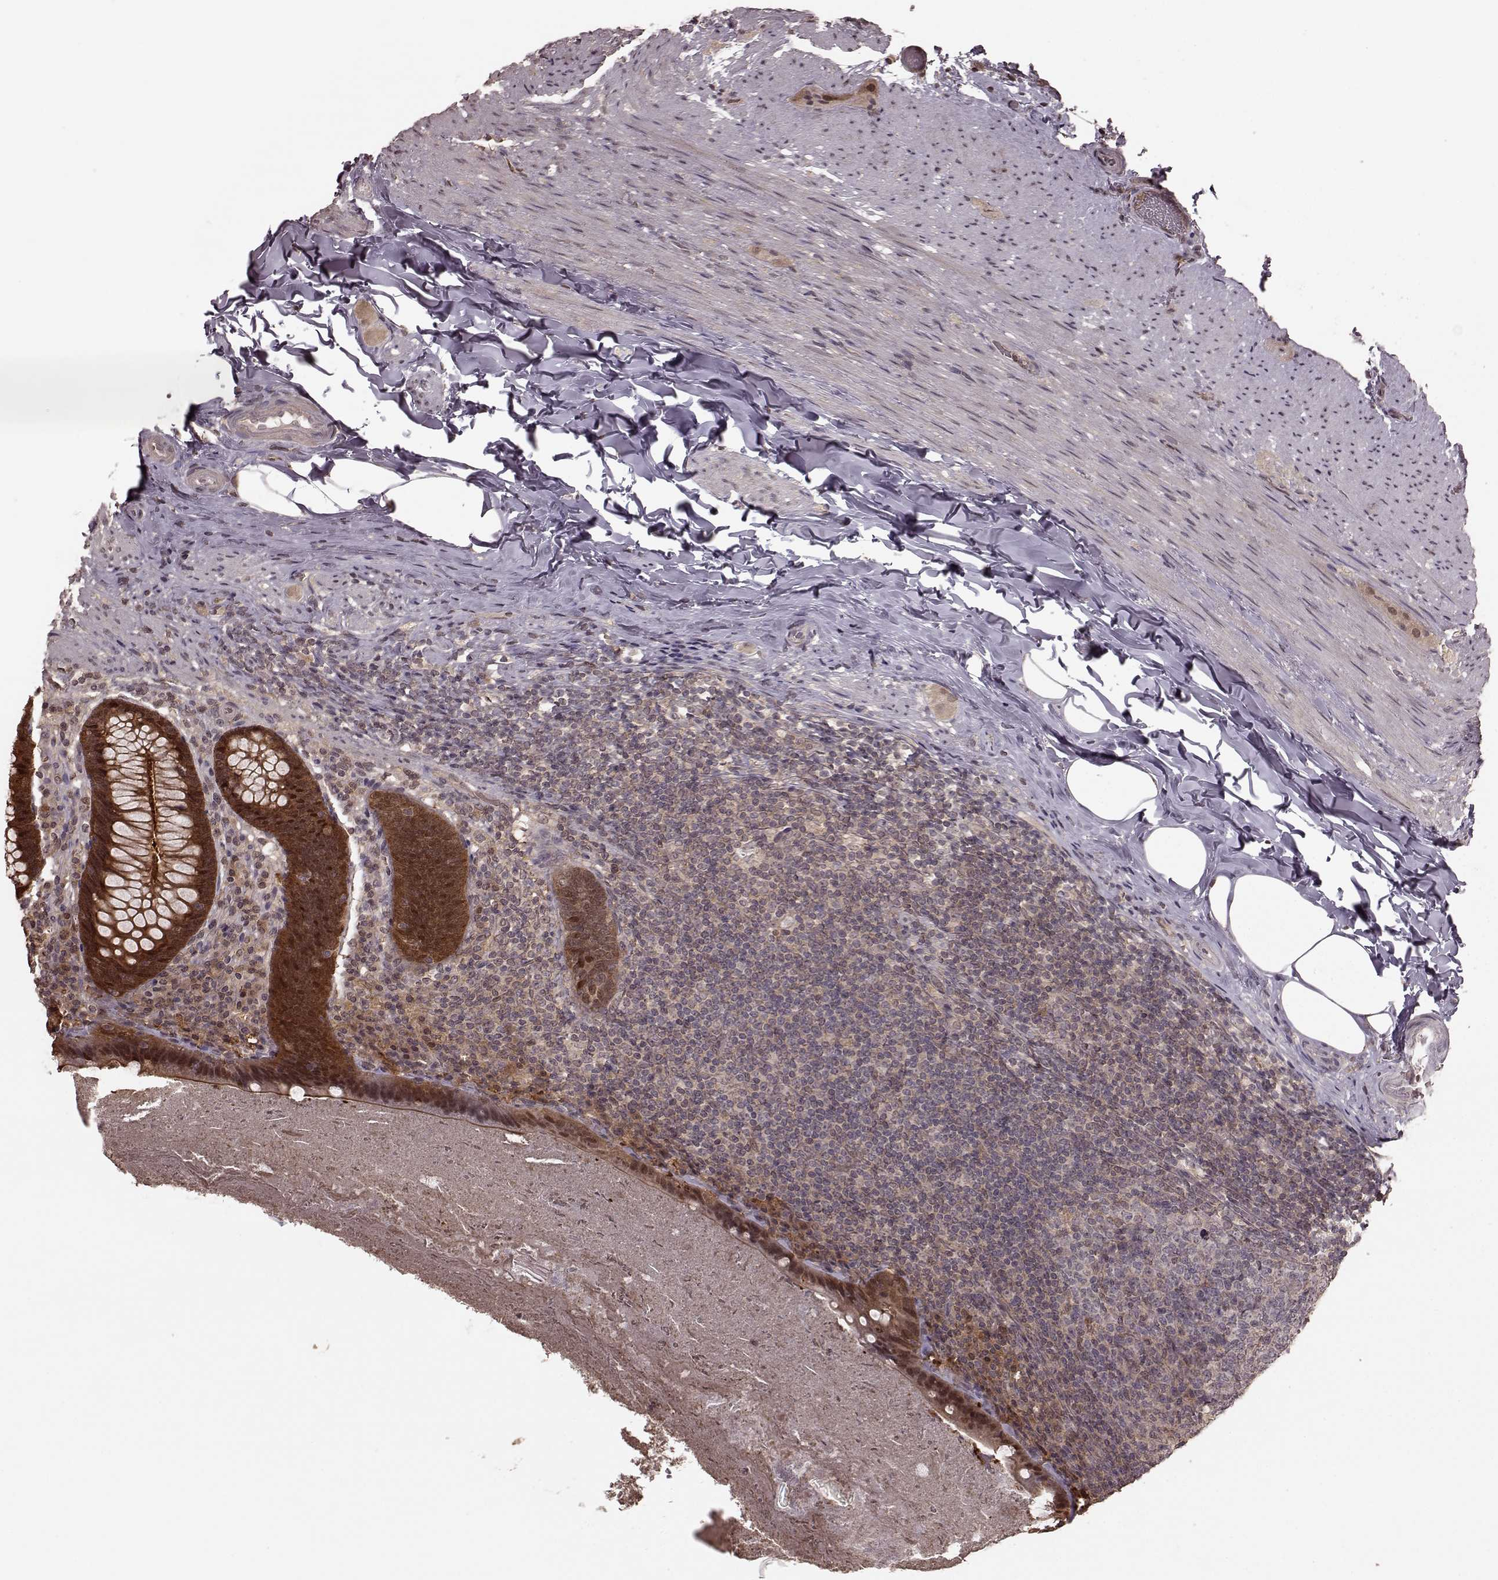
{"staining": {"intensity": "strong", "quantity": ">75%", "location": "cytoplasmic/membranous,nuclear"}, "tissue": "appendix", "cell_type": "Glandular cells", "image_type": "normal", "snomed": [{"axis": "morphology", "description": "Normal tissue, NOS"}, {"axis": "topography", "description": "Appendix"}], "caption": "Strong cytoplasmic/membranous,nuclear protein positivity is seen in approximately >75% of glandular cells in appendix. (IHC, brightfield microscopy, high magnification).", "gene": "GSS", "patient": {"sex": "male", "age": 47}}